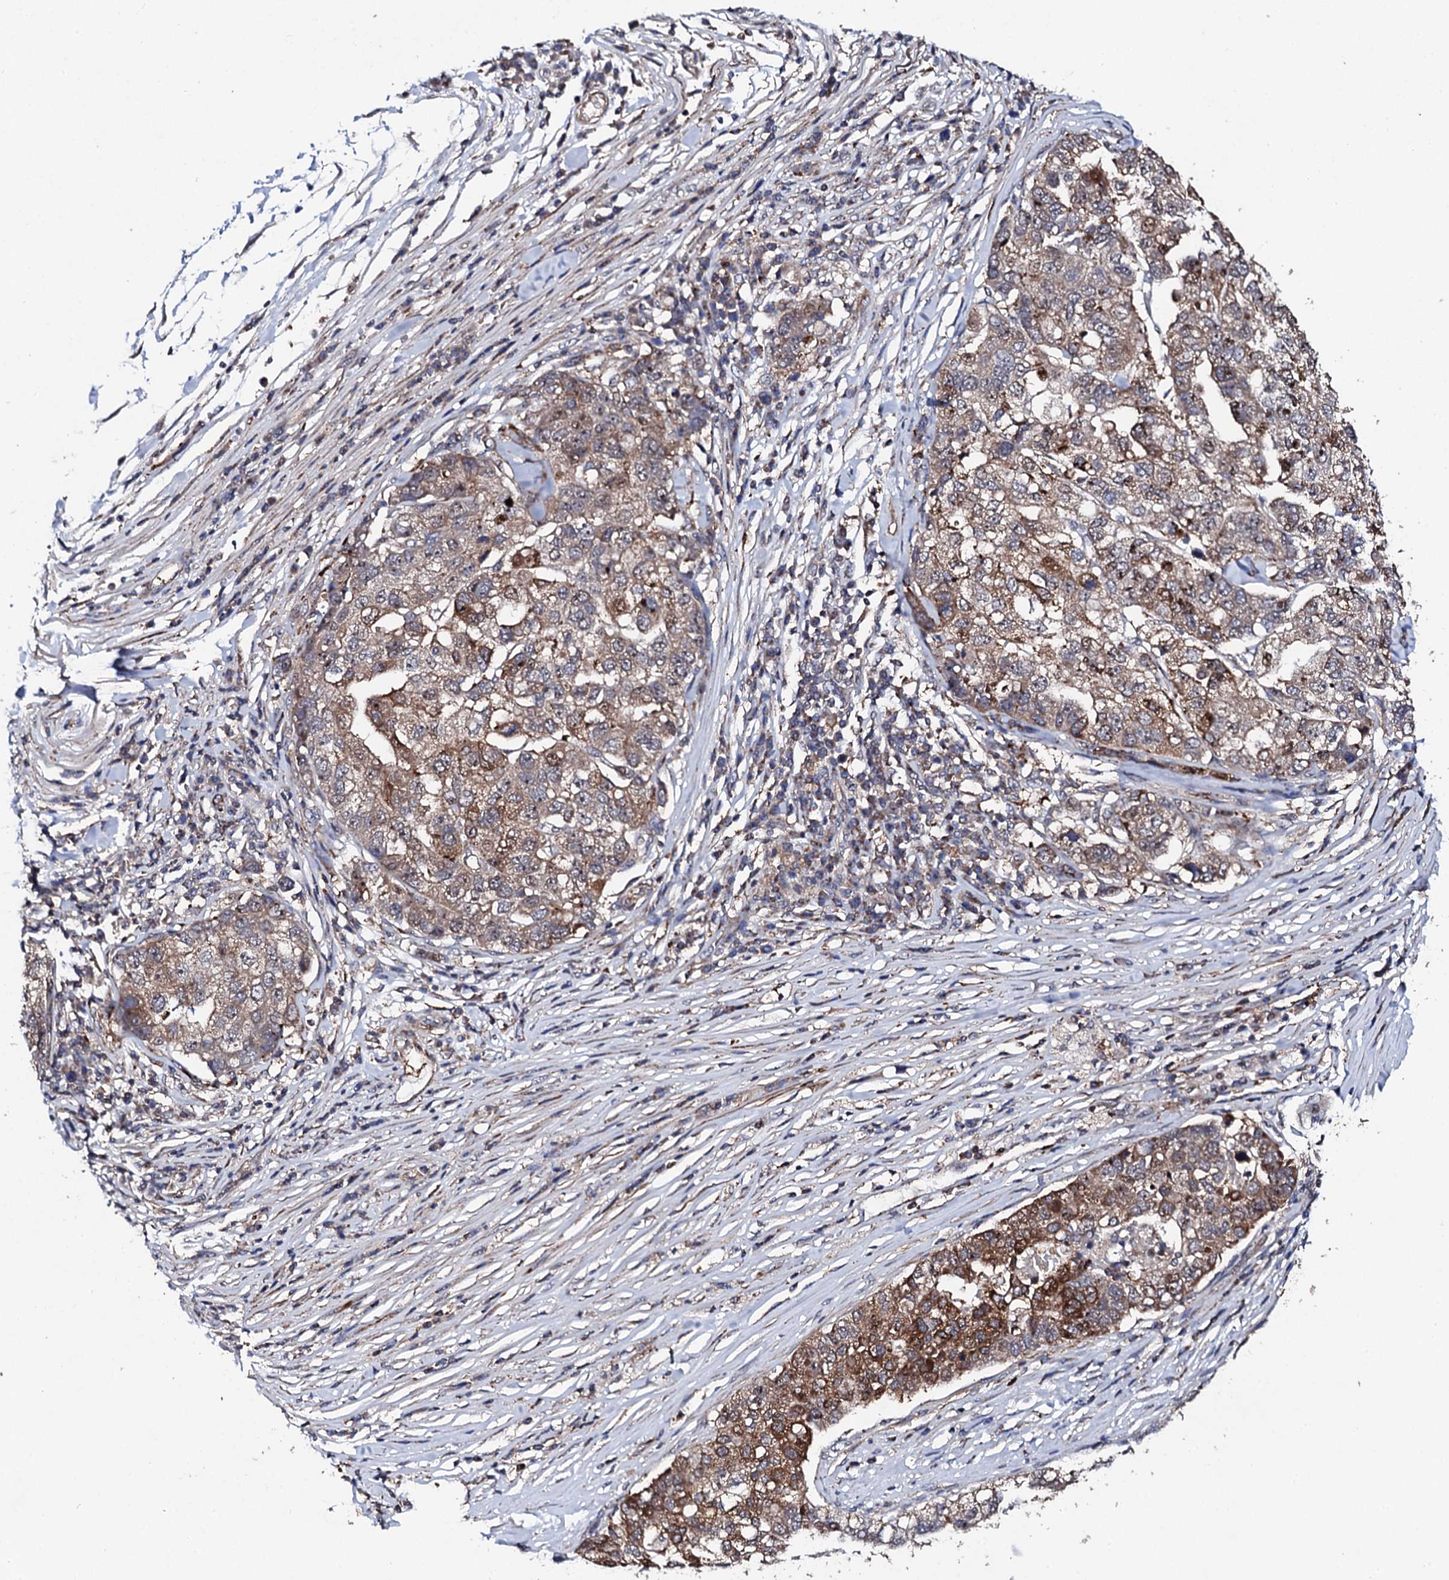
{"staining": {"intensity": "moderate", "quantity": ">75%", "location": "cytoplasmic/membranous,nuclear"}, "tissue": "pancreatic cancer", "cell_type": "Tumor cells", "image_type": "cancer", "snomed": [{"axis": "morphology", "description": "Adenocarcinoma, NOS"}, {"axis": "topography", "description": "Pancreas"}], "caption": "Immunohistochemical staining of human pancreatic cancer displays moderate cytoplasmic/membranous and nuclear protein expression in approximately >75% of tumor cells.", "gene": "GTPBP4", "patient": {"sex": "female", "age": 61}}